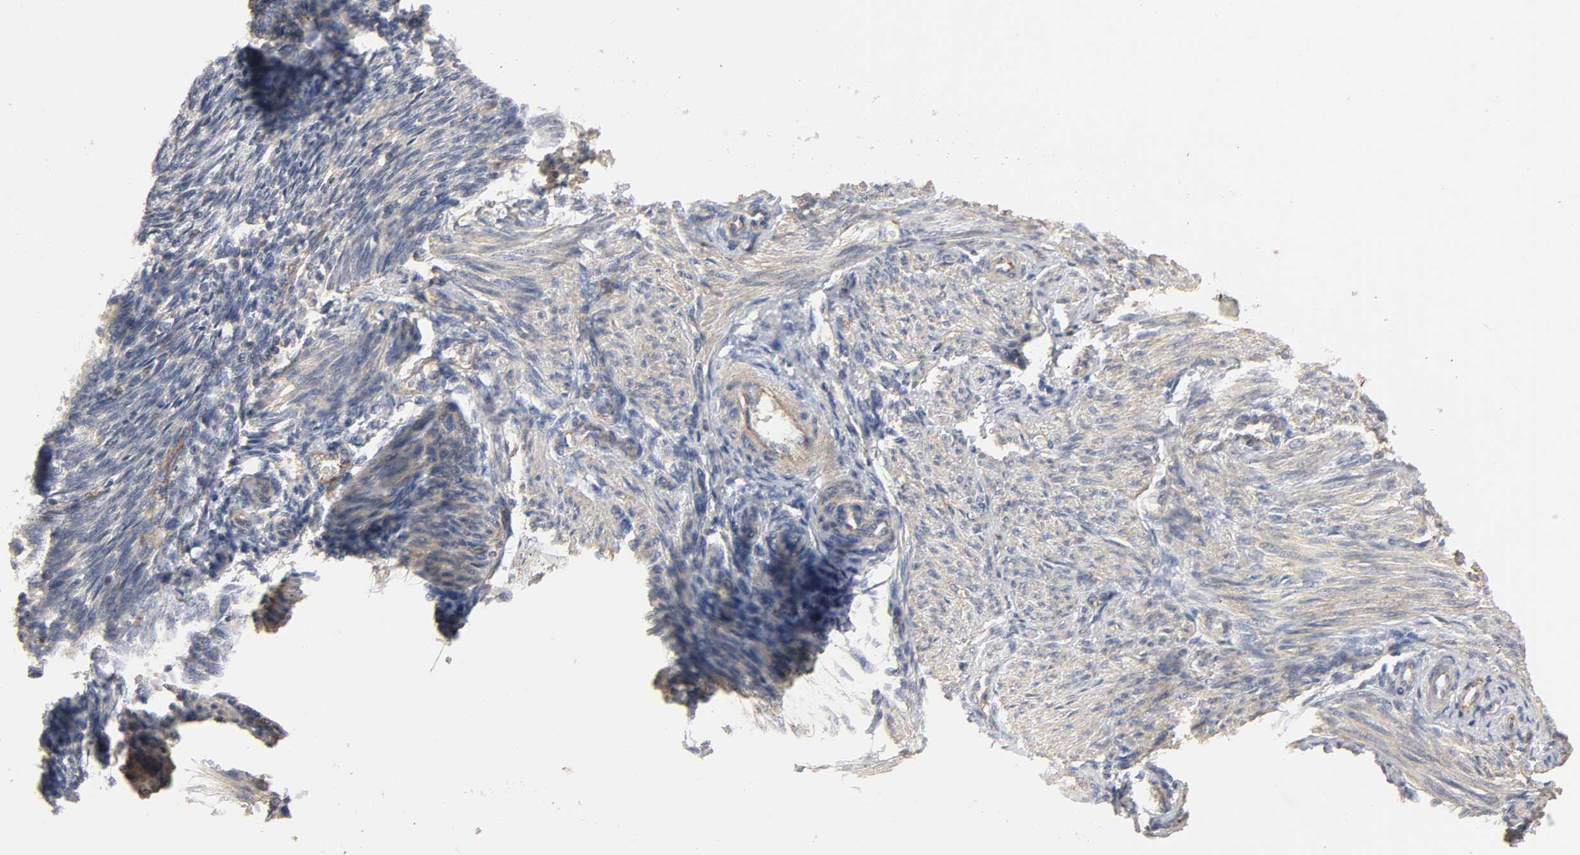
{"staining": {"intensity": "weak", "quantity": "25%-75%", "location": "cytoplasmic/membranous"}, "tissue": "endometrium", "cell_type": "Cells in endometrial stroma", "image_type": "normal", "snomed": [{"axis": "morphology", "description": "Normal tissue, NOS"}, {"axis": "topography", "description": "Endometrium"}], "caption": "Immunohistochemistry (IHC) staining of unremarkable endometrium, which exhibits low levels of weak cytoplasmic/membranous positivity in about 25%-75% of cells in endometrial stroma indicating weak cytoplasmic/membranous protein staining. The staining was performed using DAB (brown) for protein detection and nuclei were counterstained in hematoxylin (blue).", "gene": "SH3GLB1", "patient": {"sex": "female", "age": 27}}